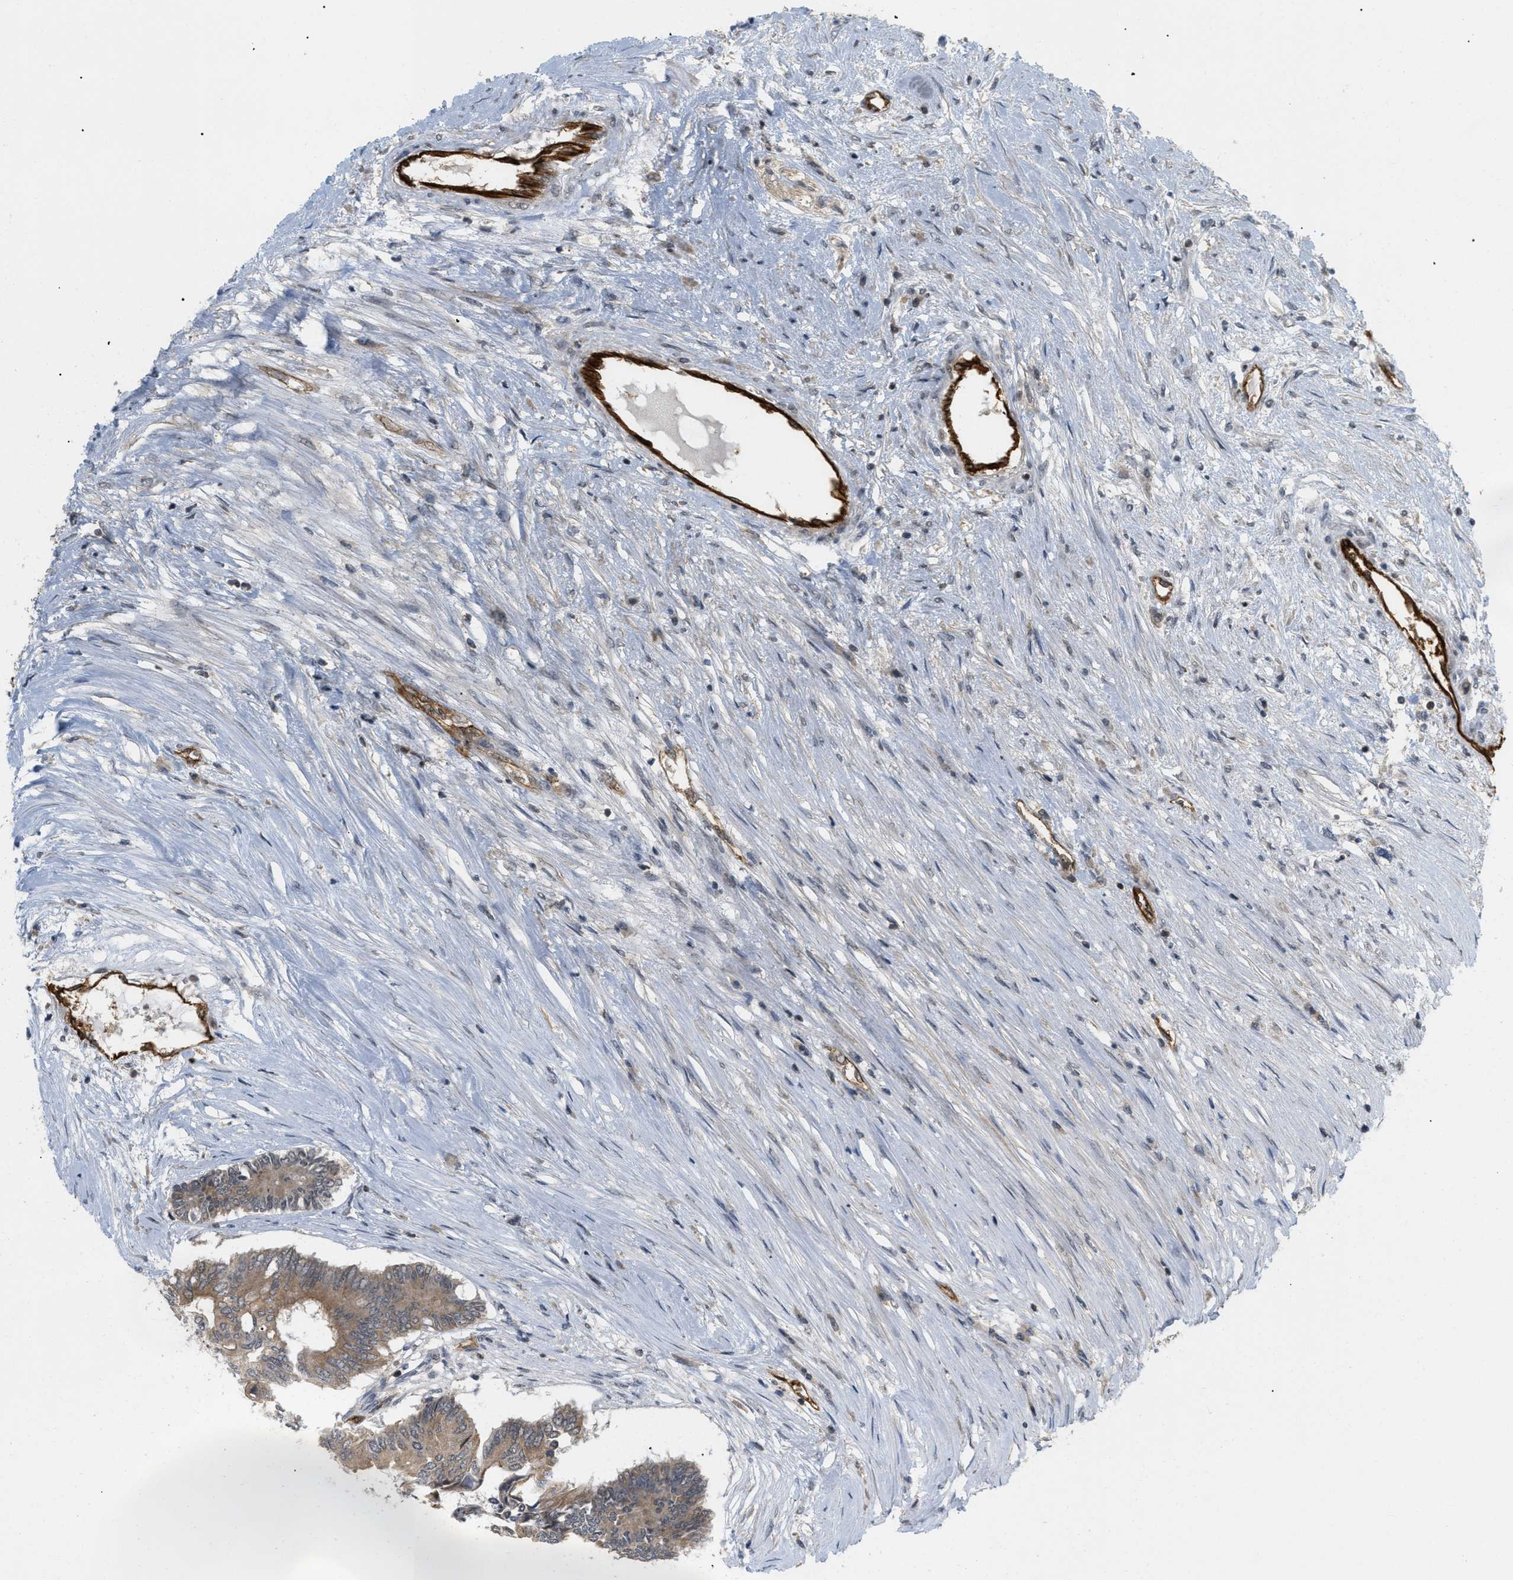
{"staining": {"intensity": "moderate", "quantity": ">75%", "location": "cytoplasmic/membranous"}, "tissue": "colorectal cancer", "cell_type": "Tumor cells", "image_type": "cancer", "snomed": [{"axis": "morphology", "description": "Adenocarcinoma, NOS"}, {"axis": "topography", "description": "Rectum"}], "caption": "High-power microscopy captured an immunohistochemistry image of adenocarcinoma (colorectal), revealing moderate cytoplasmic/membranous expression in approximately >75% of tumor cells.", "gene": "PALMD", "patient": {"sex": "male", "age": 63}}